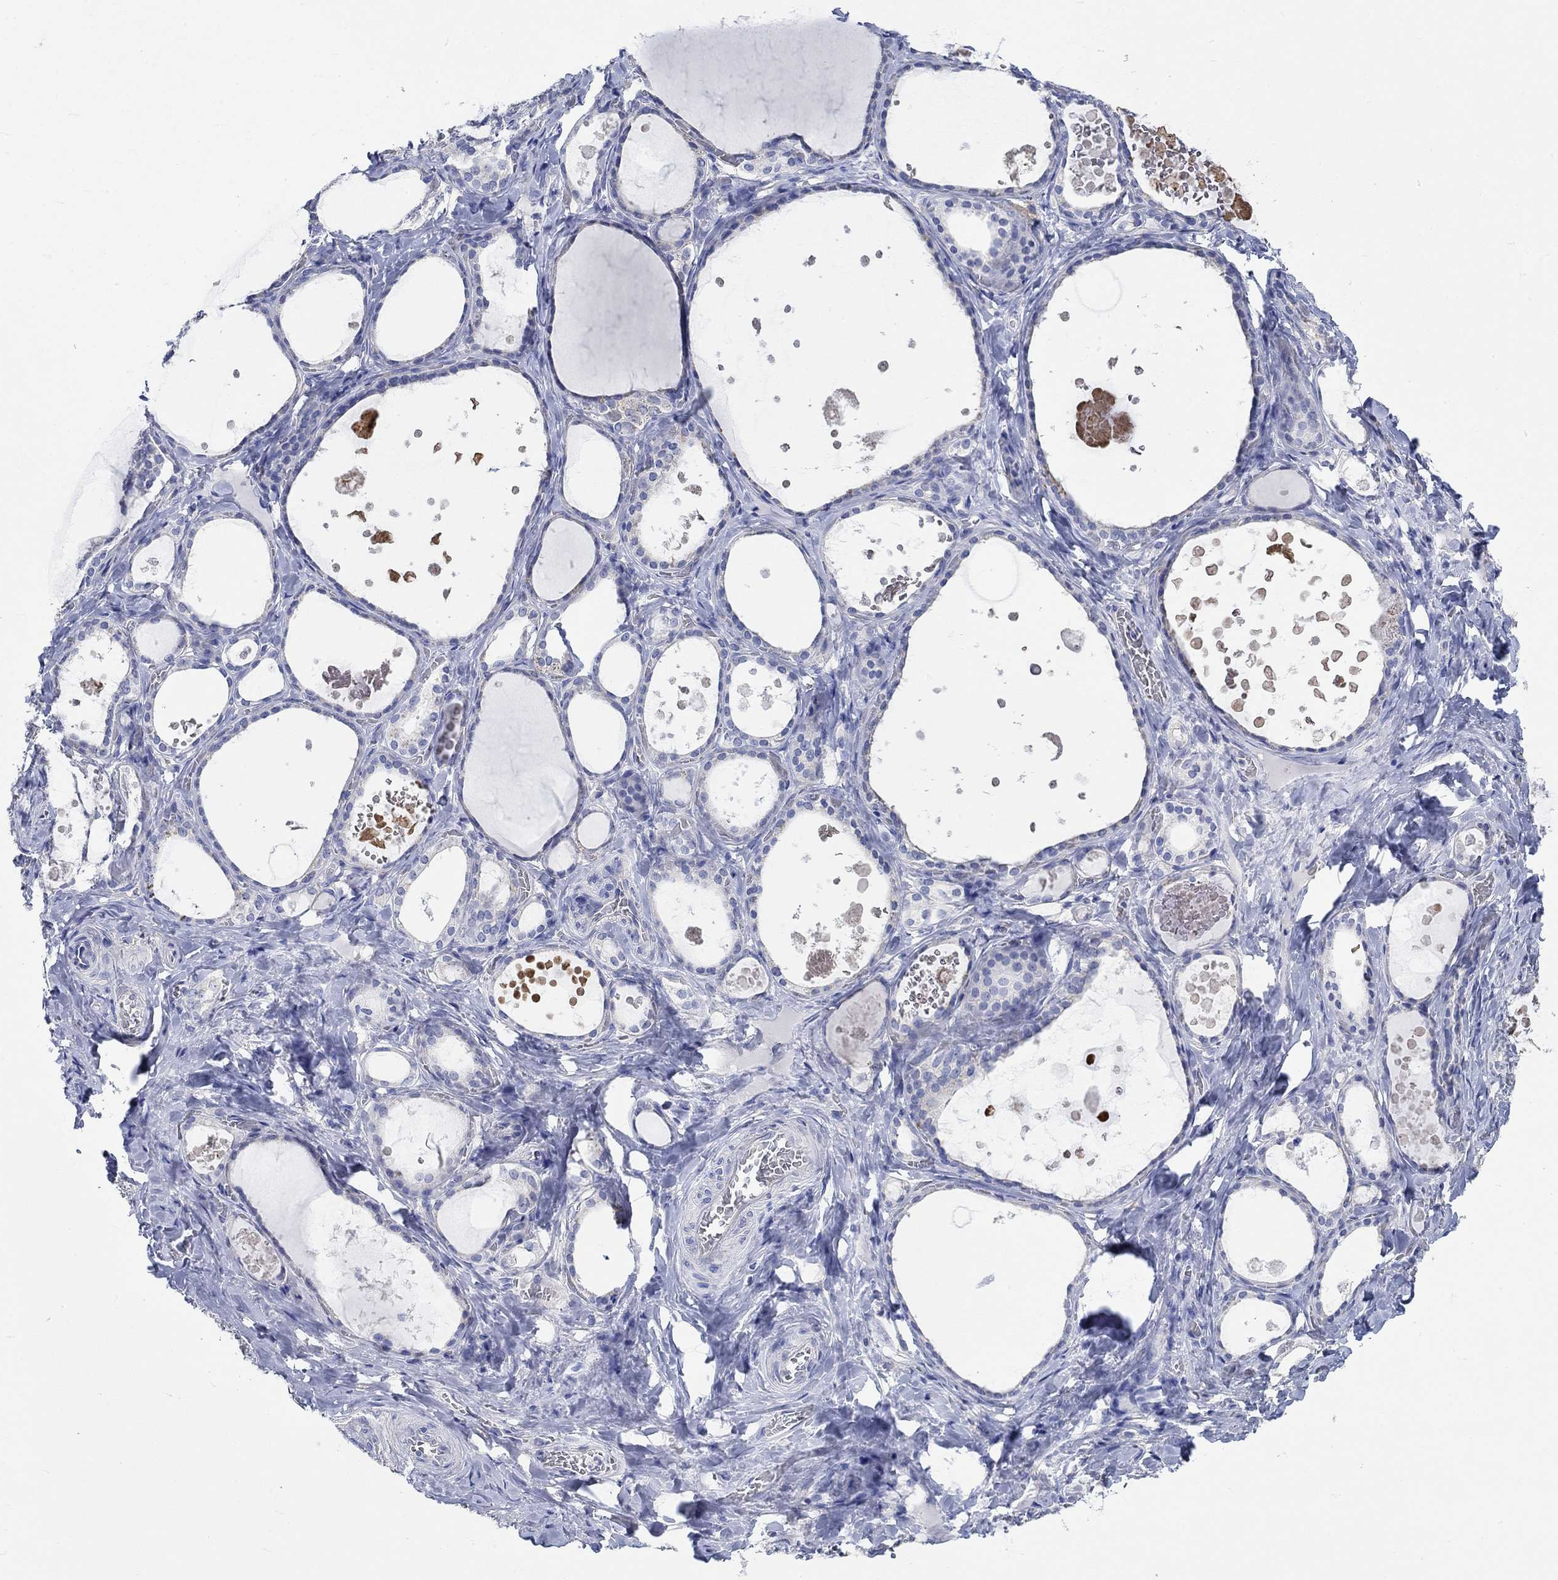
{"staining": {"intensity": "negative", "quantity": "none", "location": "none"}, "tissue": "thyroid gland", "cell_type": "Glandular cells", "image_type": "normal", "snomed": [{"axis": "morphology", "description": "Normal tissue, NOS"}, {"axis": "topography", "description": "Thyroid gland"}], "caption": "The immunohistochemistry (IHC) photomicrograph has no significant positivity in glandular cells of thyroid gland.", "gene": "KCNA1", "patient": {"sex": "female", "age": 56}}